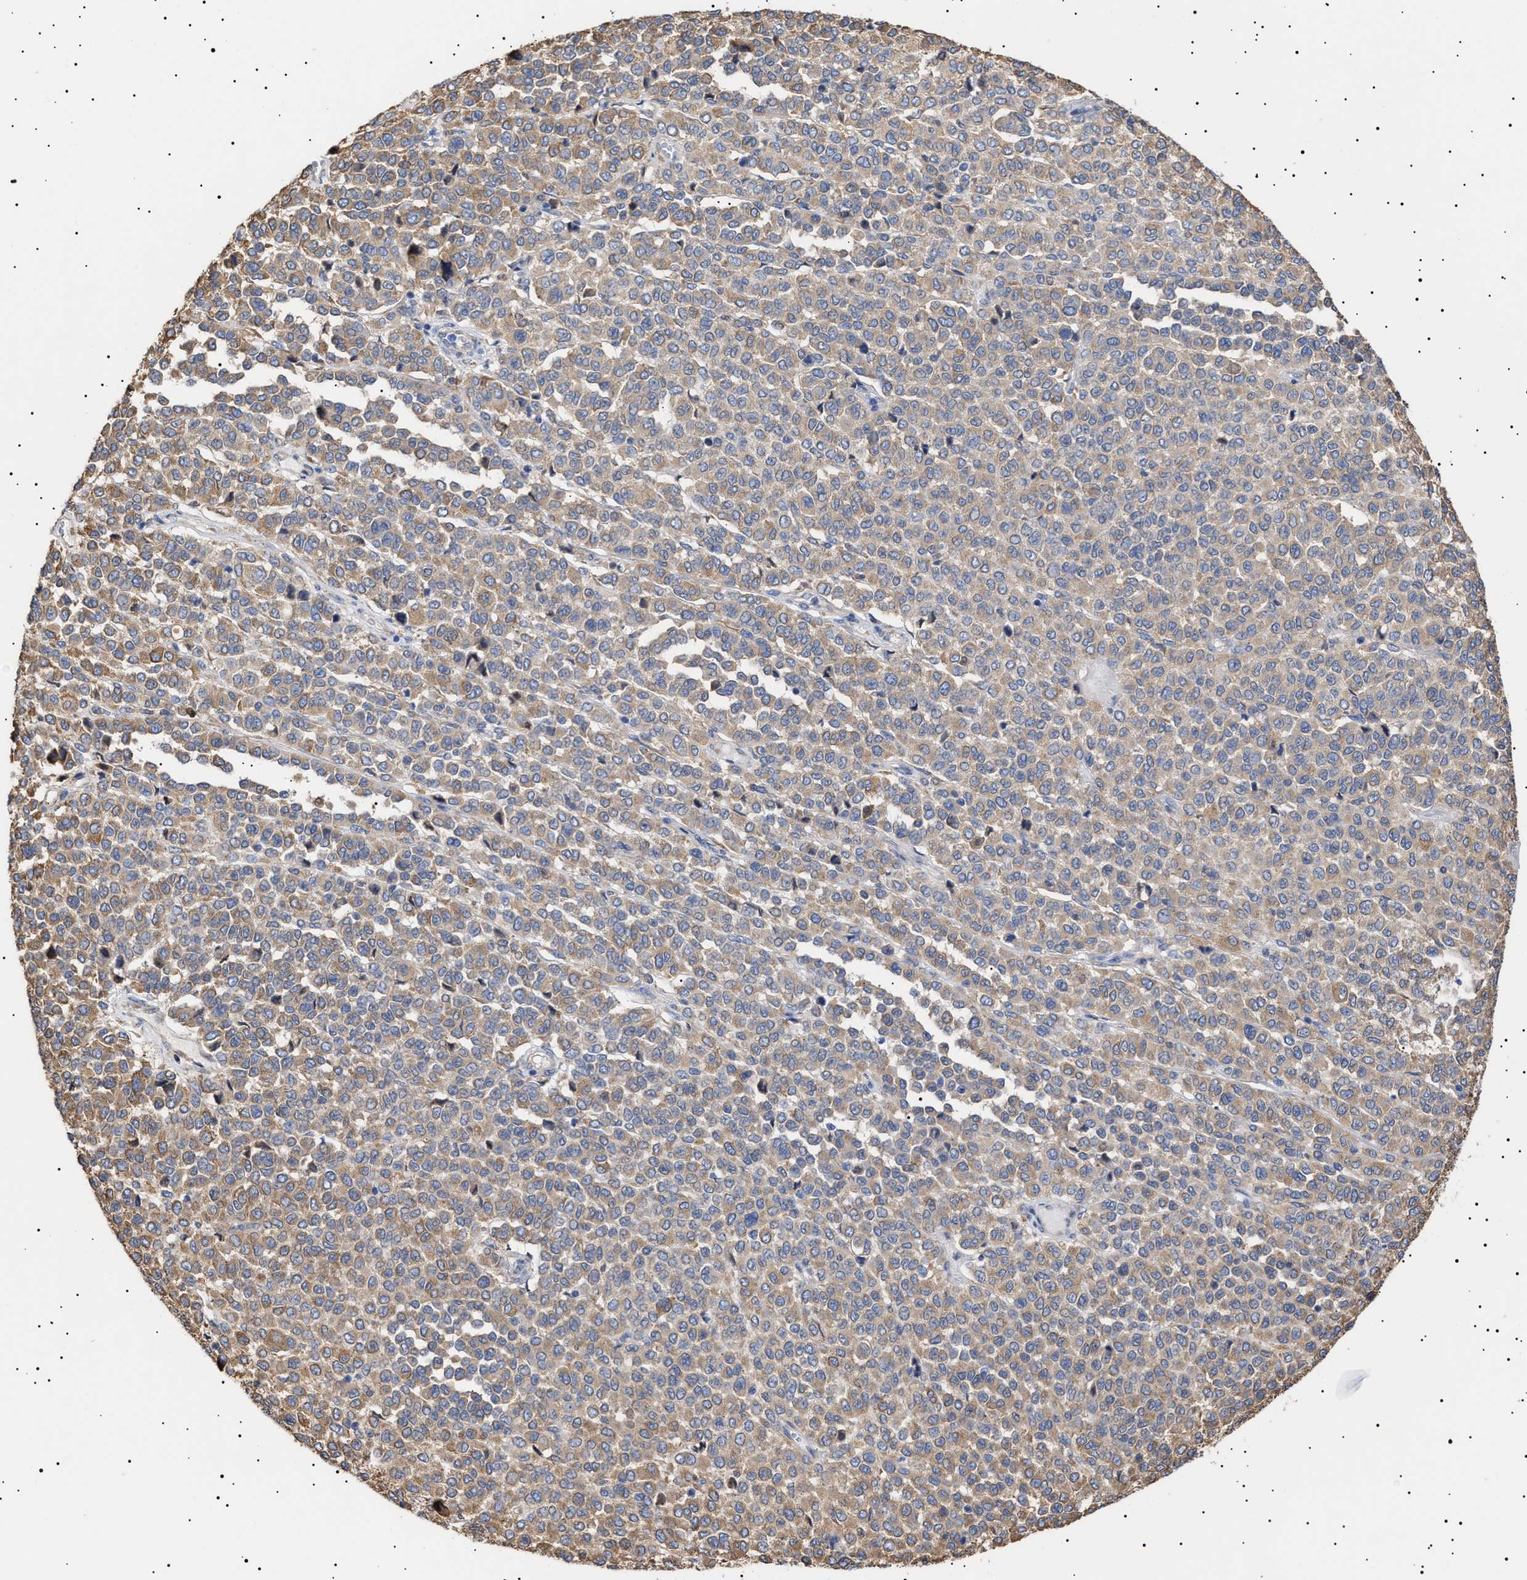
{"staining": {"intensity": "weak", "quantity": ">75%", "location": "cytoplasmic/membranous"}, "tissue": "melanoma", "cell_type": "Tumor cells", "image_type": "cancer", "snomed": [{"axis": "morphology", "description": "Malignant melanoma, Metastatic site"}, {"axis": "topography", "description": "Pancreas"}], "caption": "Melanoma tissue displays weak cytoplasmic/membranous staining in approximately >75% of tumor cells, visualized by immunohistochemistry.", "gene": "ERCC6L2", "patient": {"sex": "female", "age": 30}}